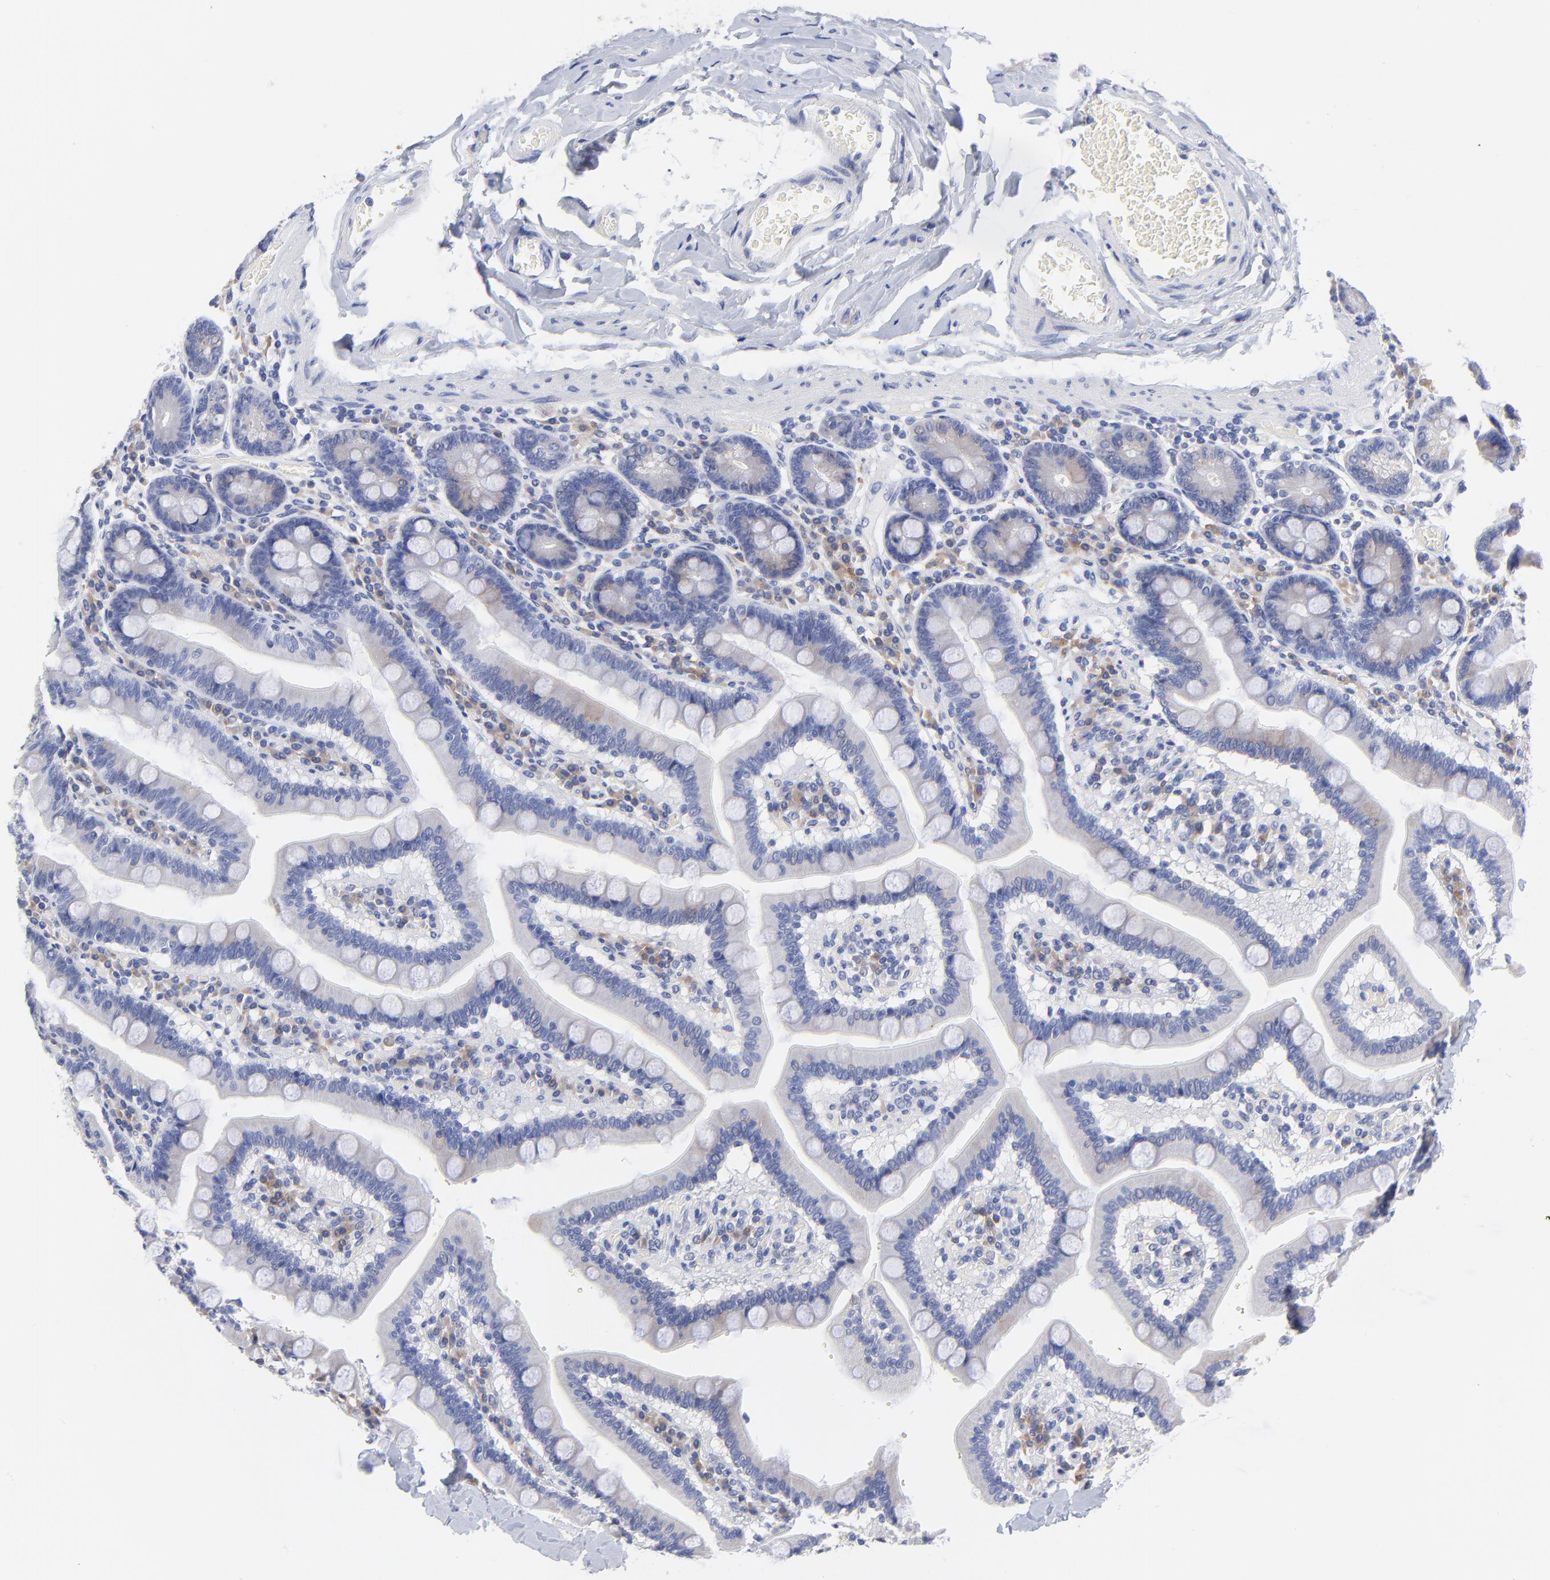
{"staining": {"intensity": "weak", "quantity": "25%-75%", "location": "cytoplasmic/membranous"}, "tissue": "duodenum", "cell_type": "Glandular cells", "image_type": "normal", "snomed": [{"axis": "morphology", "description": "Normal tissue, NOS"}, {"axis": "topography", "description": "Duodenum"}], "caption": "A histopathology image showing weak cytoplasmic/membranous staining in approximately 25%-75% of glandular cells in unremarkable duodenum, as visualized by brown immunohistochemical staining.", "gene": "LAX1", "patient": {"sex": "male", "age": 66}}